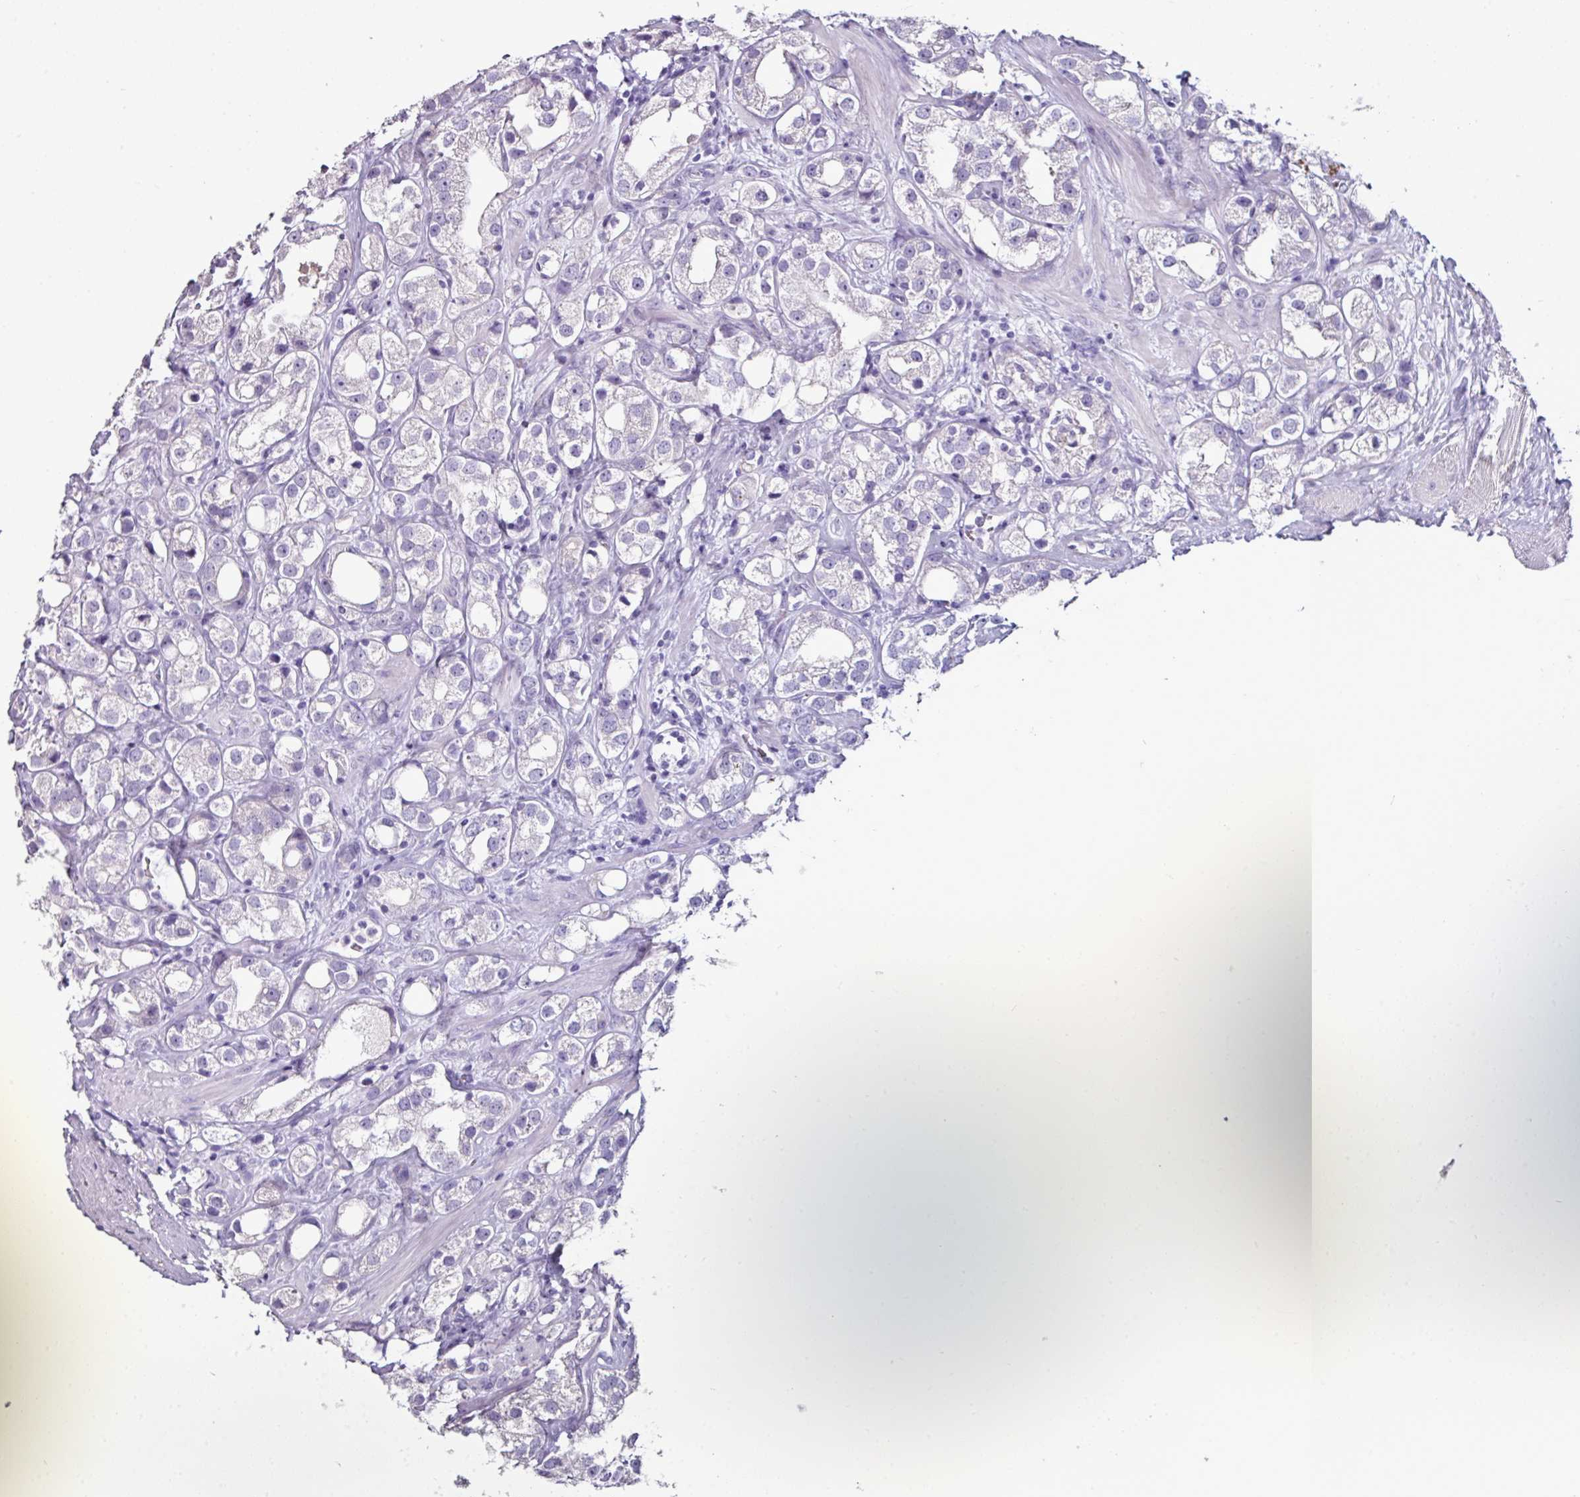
{"staining": {"intensity": "negative", "quantity": "none", "location": "none"}, "tissue": "prostate cancer", "cell_type": "Tumor cells", "image_type": "cancer", "snomed": [{"axis": "morphology", "description": "Adenocarcinoma, NOS"}, {"axis": "topography", "description": "Prostate"}], "caption": "Immunohistochemistry (IHC) histopathology image of prostate cancer stained for a protein (brown), which displays no expression in tumor cells.", "gene": "GLP2R", "patient": {"sex": "male", "age": 79}}